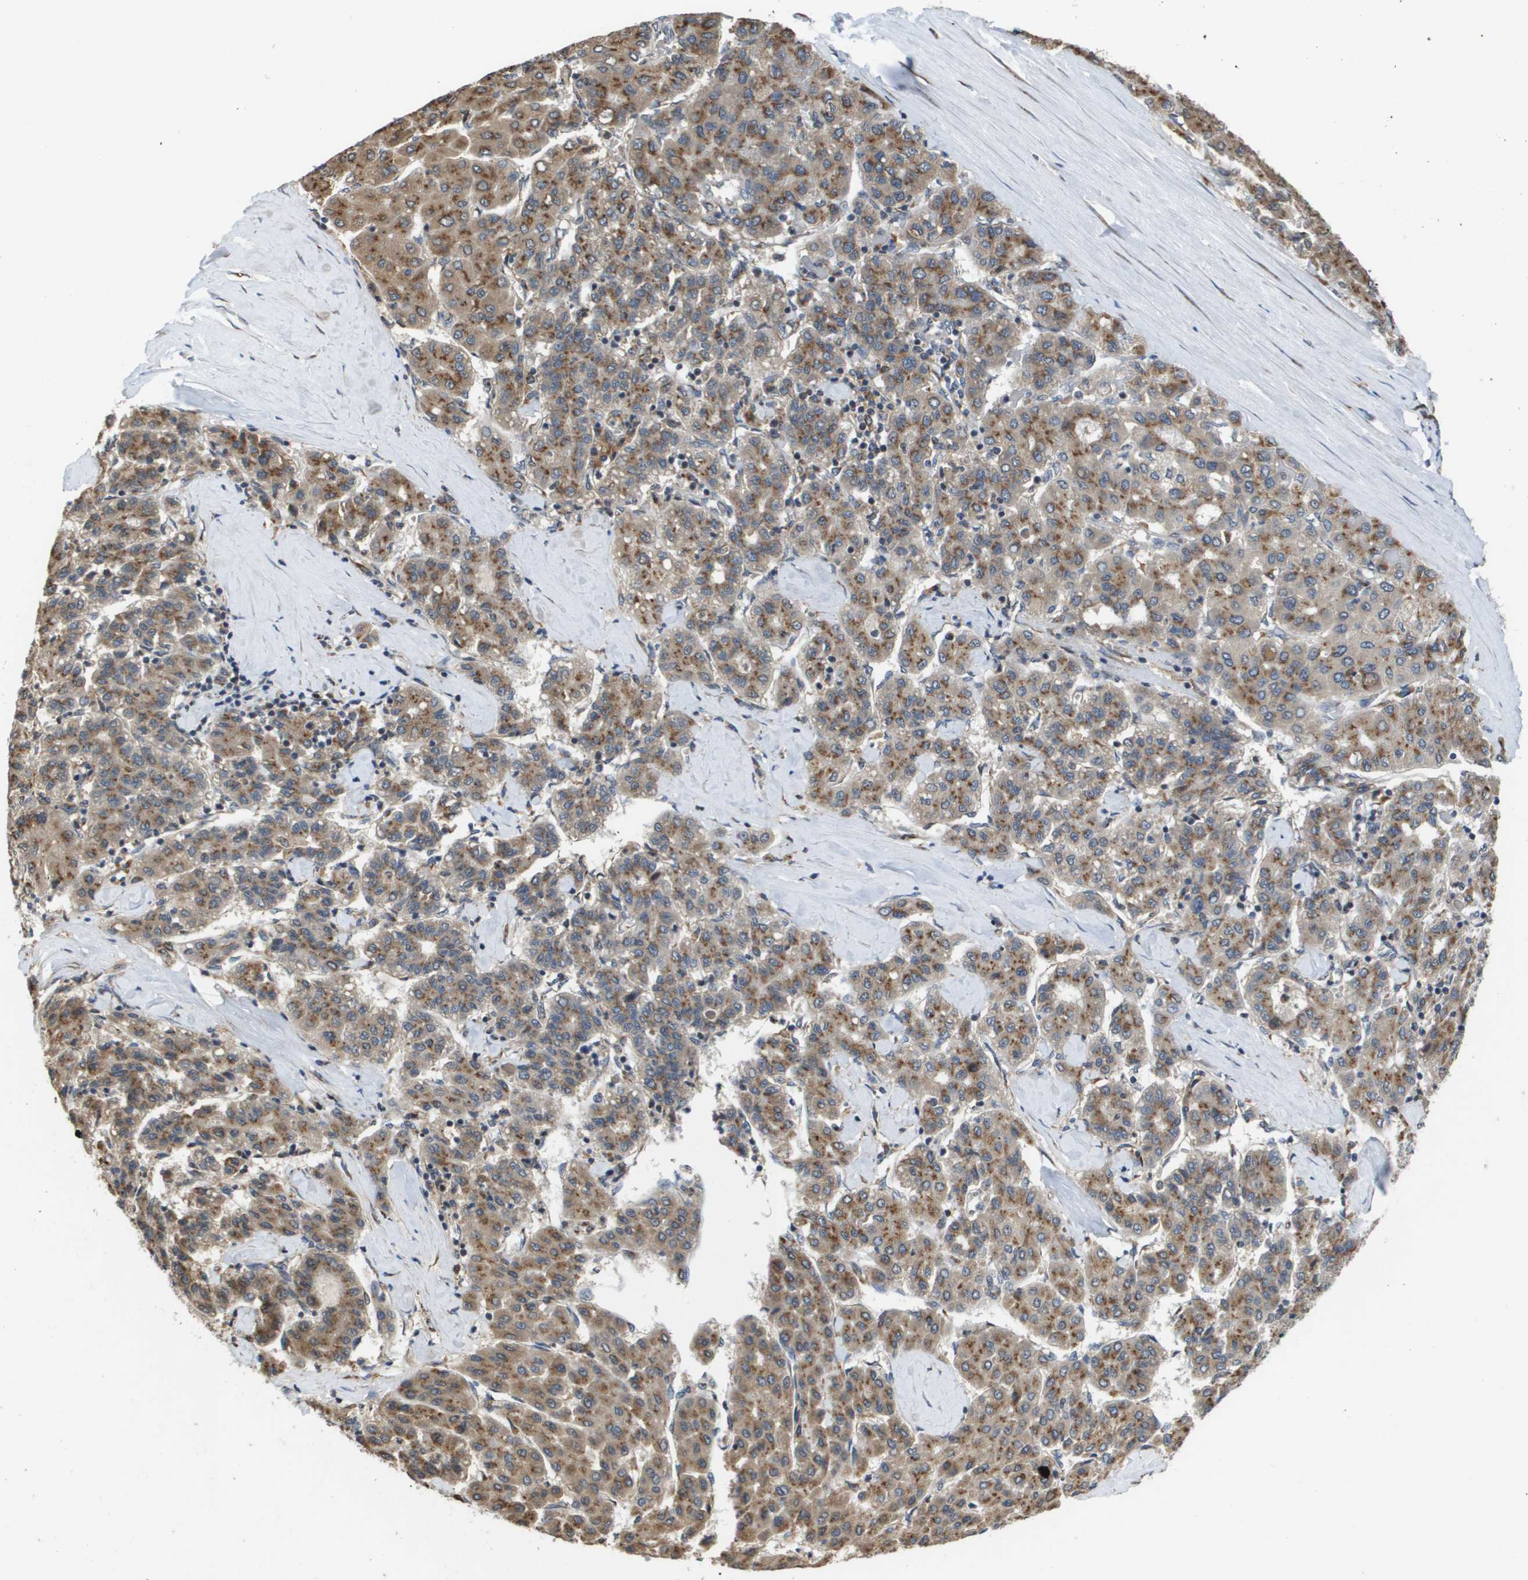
{"staining": {"intensity": "moderate", "quantity": ">75%", "location": "cytoplasmic/membranous"}, "tissue": "liver cancer", "cell_type": "Tumor cells", "image_type": "cancer", "snomed": [{"axis": "morphology", "description": "Carcinoma, Hepatocellular, NOS"}, {"axis": "topography", "description": "Liver"}], "caption": "The micrograph shows staining of hepatocellular carcinoma (liver), revealing moderate cytoplasmic/membranous protein positivity (brown color) within tumor cells. The staining was performed using DAB (3,3'-diaminobenzidine), with brown indicating positive protein expression. Nuclei are stained blue with hematoxylin.", "gene": "PCK1", "patient": {"sex": "male", "age": 65}}